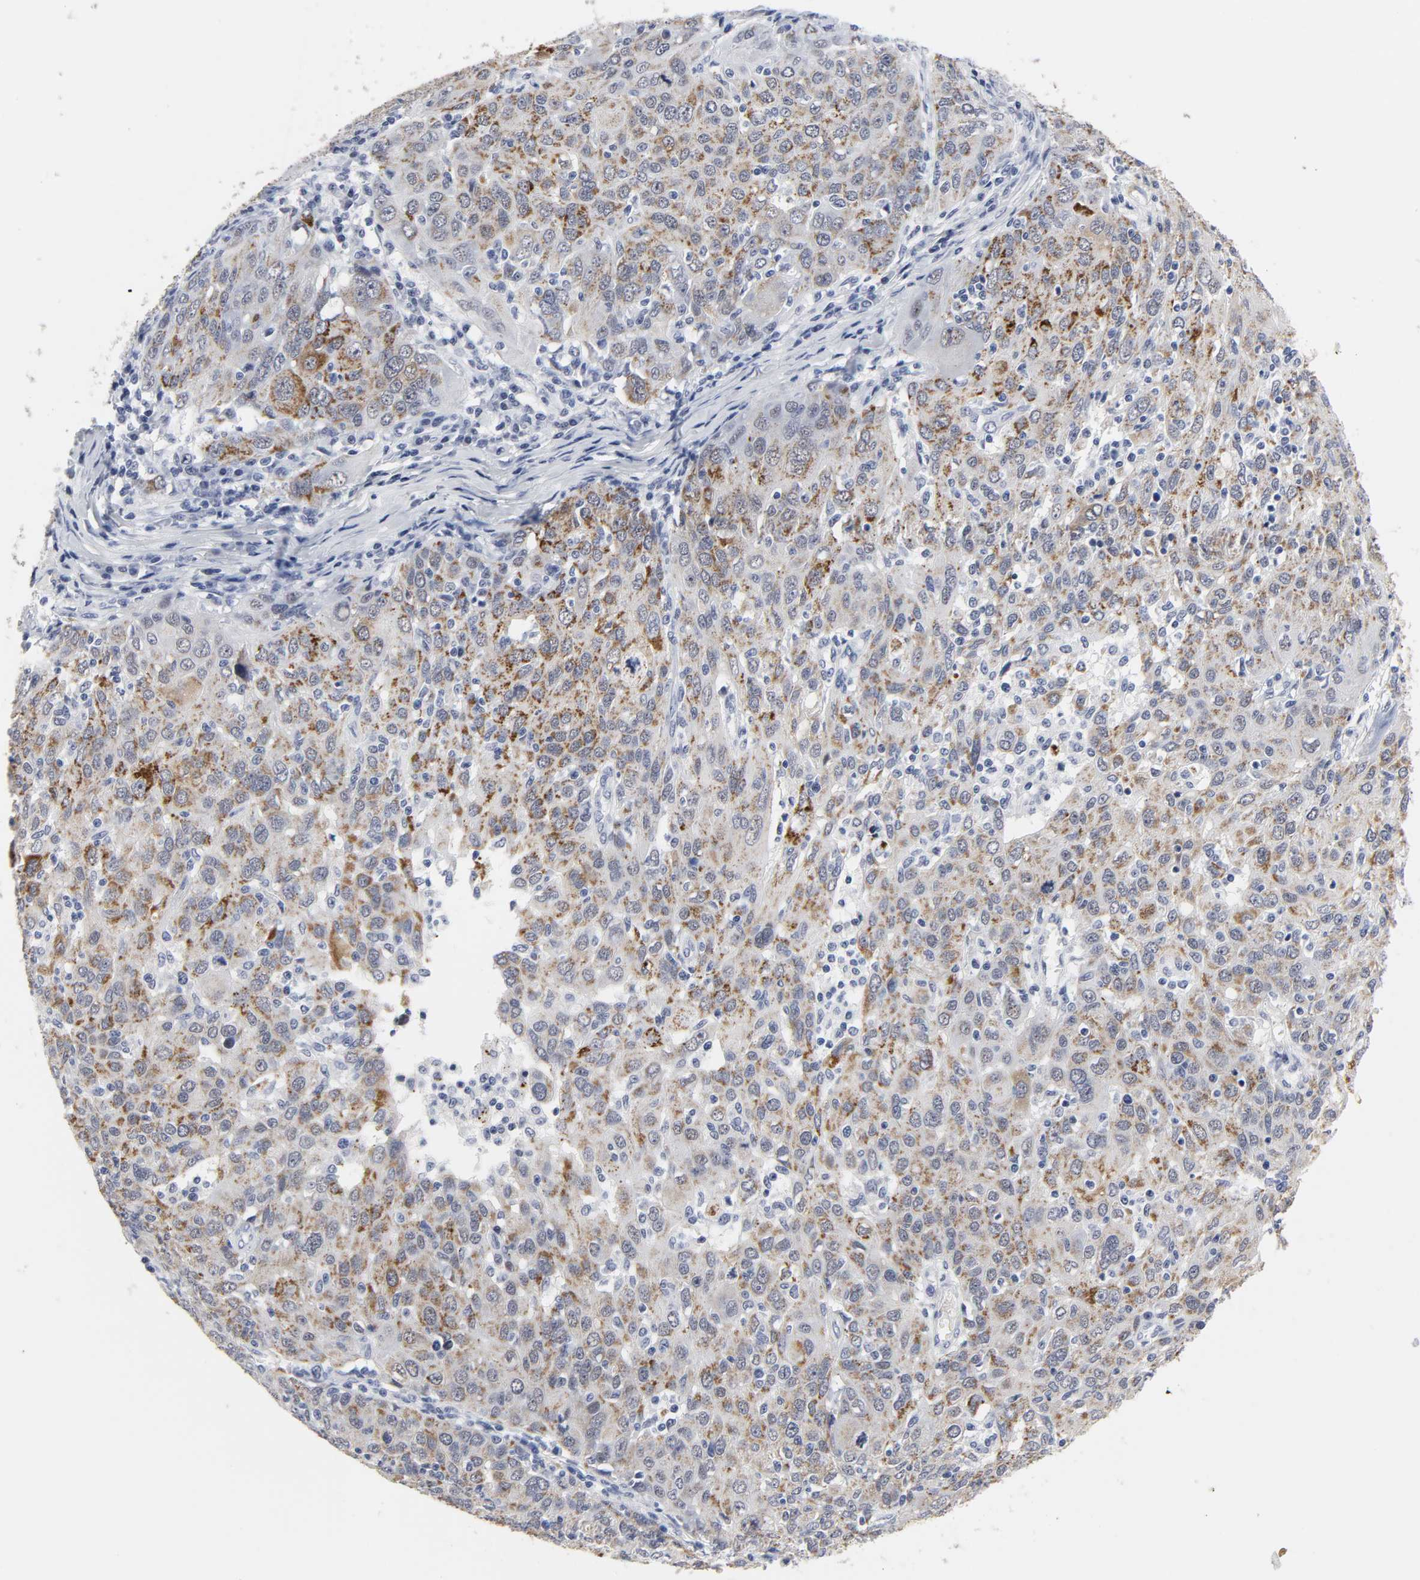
{"staining": {"intensity": "moderate", "quantity": ">75%", "location": "cytoplasmic/membranous"}, "tissue": "ovarian cancer", "cell_type": "Tumor cells", "image_type": "cancer", "snomed": [{"axis": "morphology", "description": "Carcinoma, endometroid"}, {"axis": "topography", "description": "Ovary"}], "caption": "Ovarian cancer (endometroid carcinoma) stained with DAB (3,3'-diaminobenzidine) immunohistochemistry reveals medium levels of moderate cytoplasmic/membranous expression in approximately >75% of tumor cells.", "gene": "GRHL2", "patient": {"sex": "female", "age": 50}}